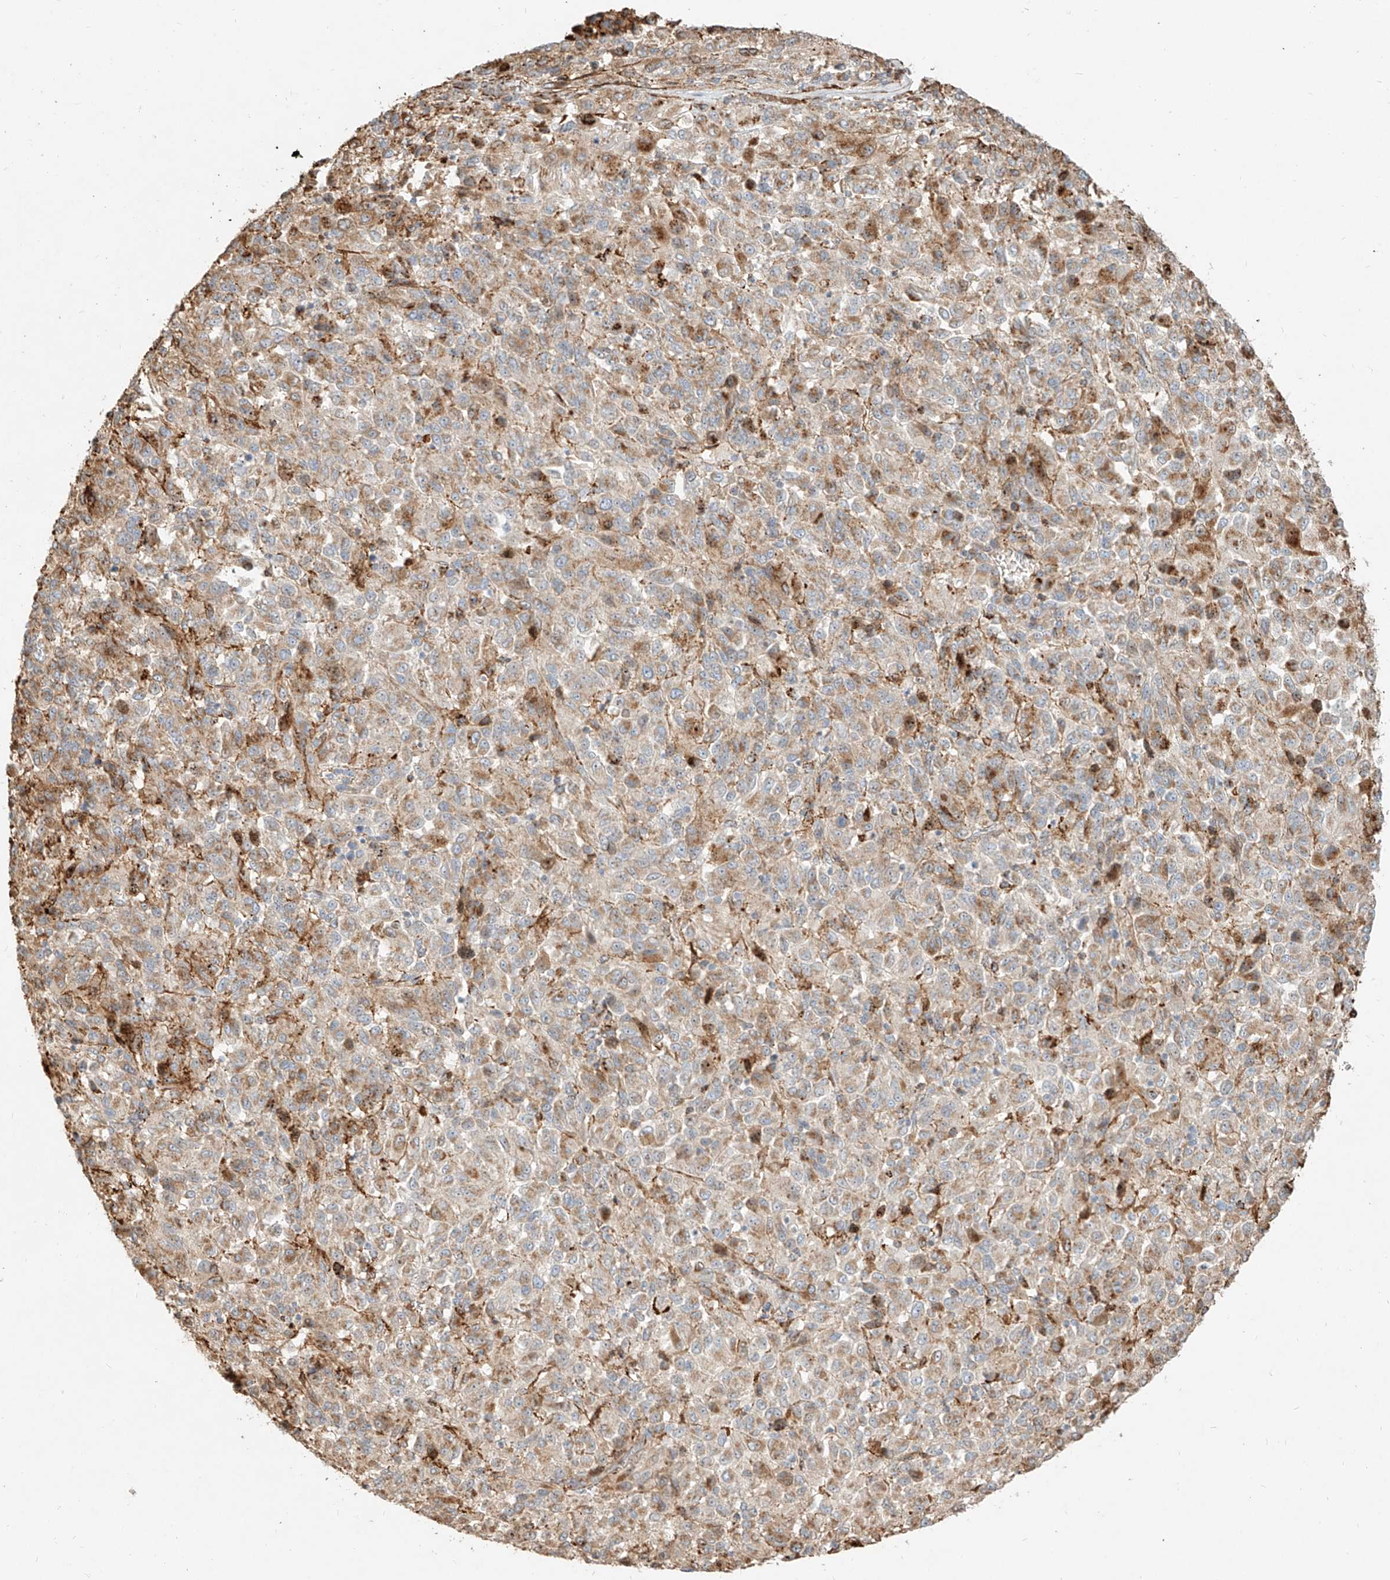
{"staining": {"intensity": "weak", "quantity": "25%-75%", "location": "cytoplasmic/membranous"}, "tissue": "melanoma", "cell_type": "Tumor cells", "image_type": "cancer", "snomed": [{"axis": "morphology", "description": "Malignant melanoma, Metastatic site"}, {"axis": "topography", "description": "Lung"}], "caption": "Melanoma tissue exhibits weak cytoplasmic/membranous expression in about 25%-75% of tumor cells, visualized by immunohistochemistry. (Brightfield microscopy of DAB IHC at high magnification).", "gene": "MTX2", "patient": {"sex": "male", "age": 64}}